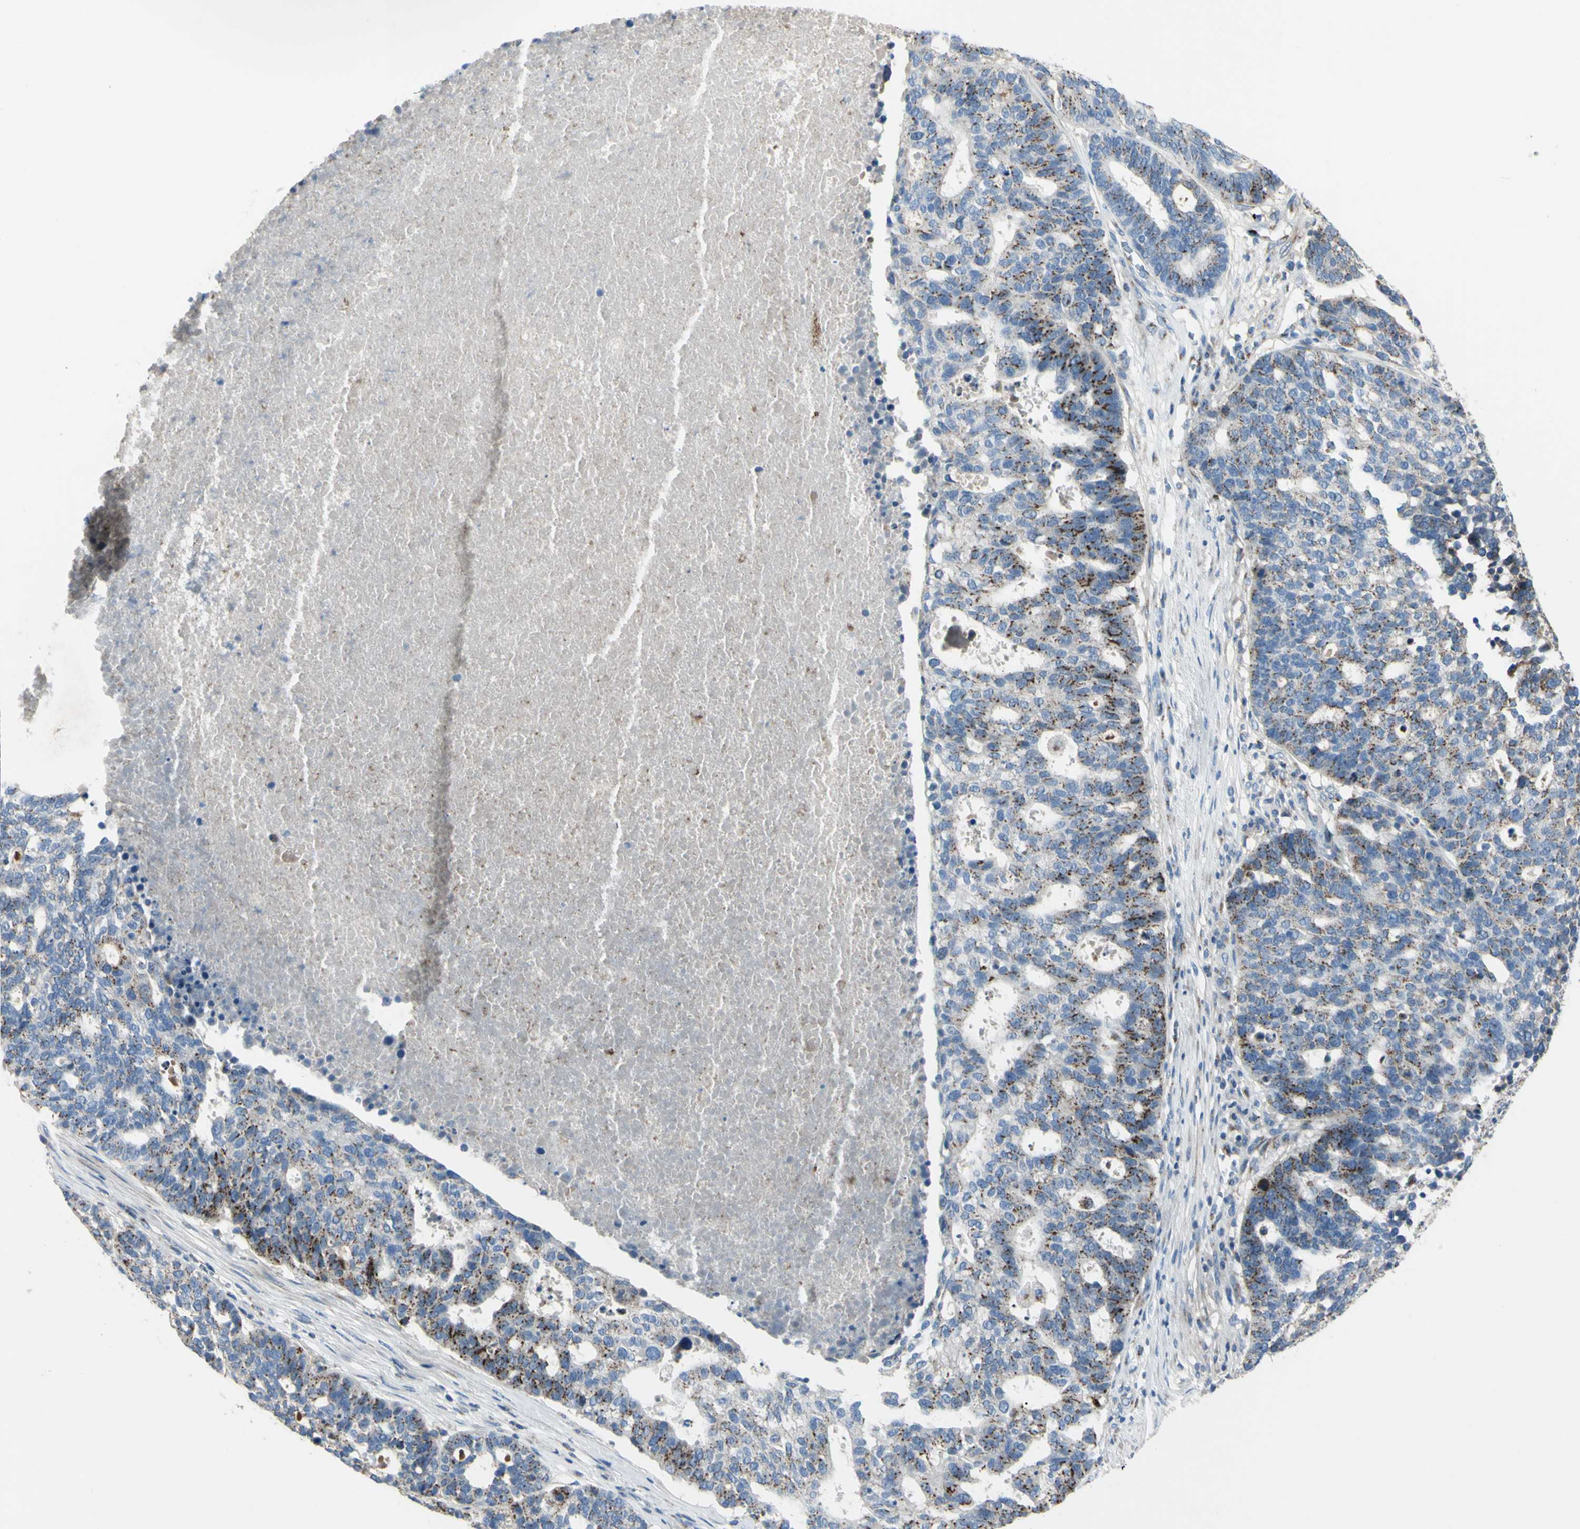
{"staining": {"intensity": "moderate", "quantity": "25%-75%", "location": "cytoplasmic/membranous"}, "tissue": "ovarian cancer", "cell_type": "Tumor cells", "image_type": "cancer", "snomed": [{"axis": "morphology", "description": "Cystadenocarcinoma, serous, NOS"}, {"axis": "topography", "description": "Ovary"}], "caption": "DAB (3,3'-diaminobenzidine) immunohistochemical staining of human ovarian serous cystadenocarcinoma exhibits moderate cytoplasmic/membranous protein staining in about 25%-75% of tumor cells.", "gene": "B4GALT3", "patient": {"sex": "female", "age": 59}}